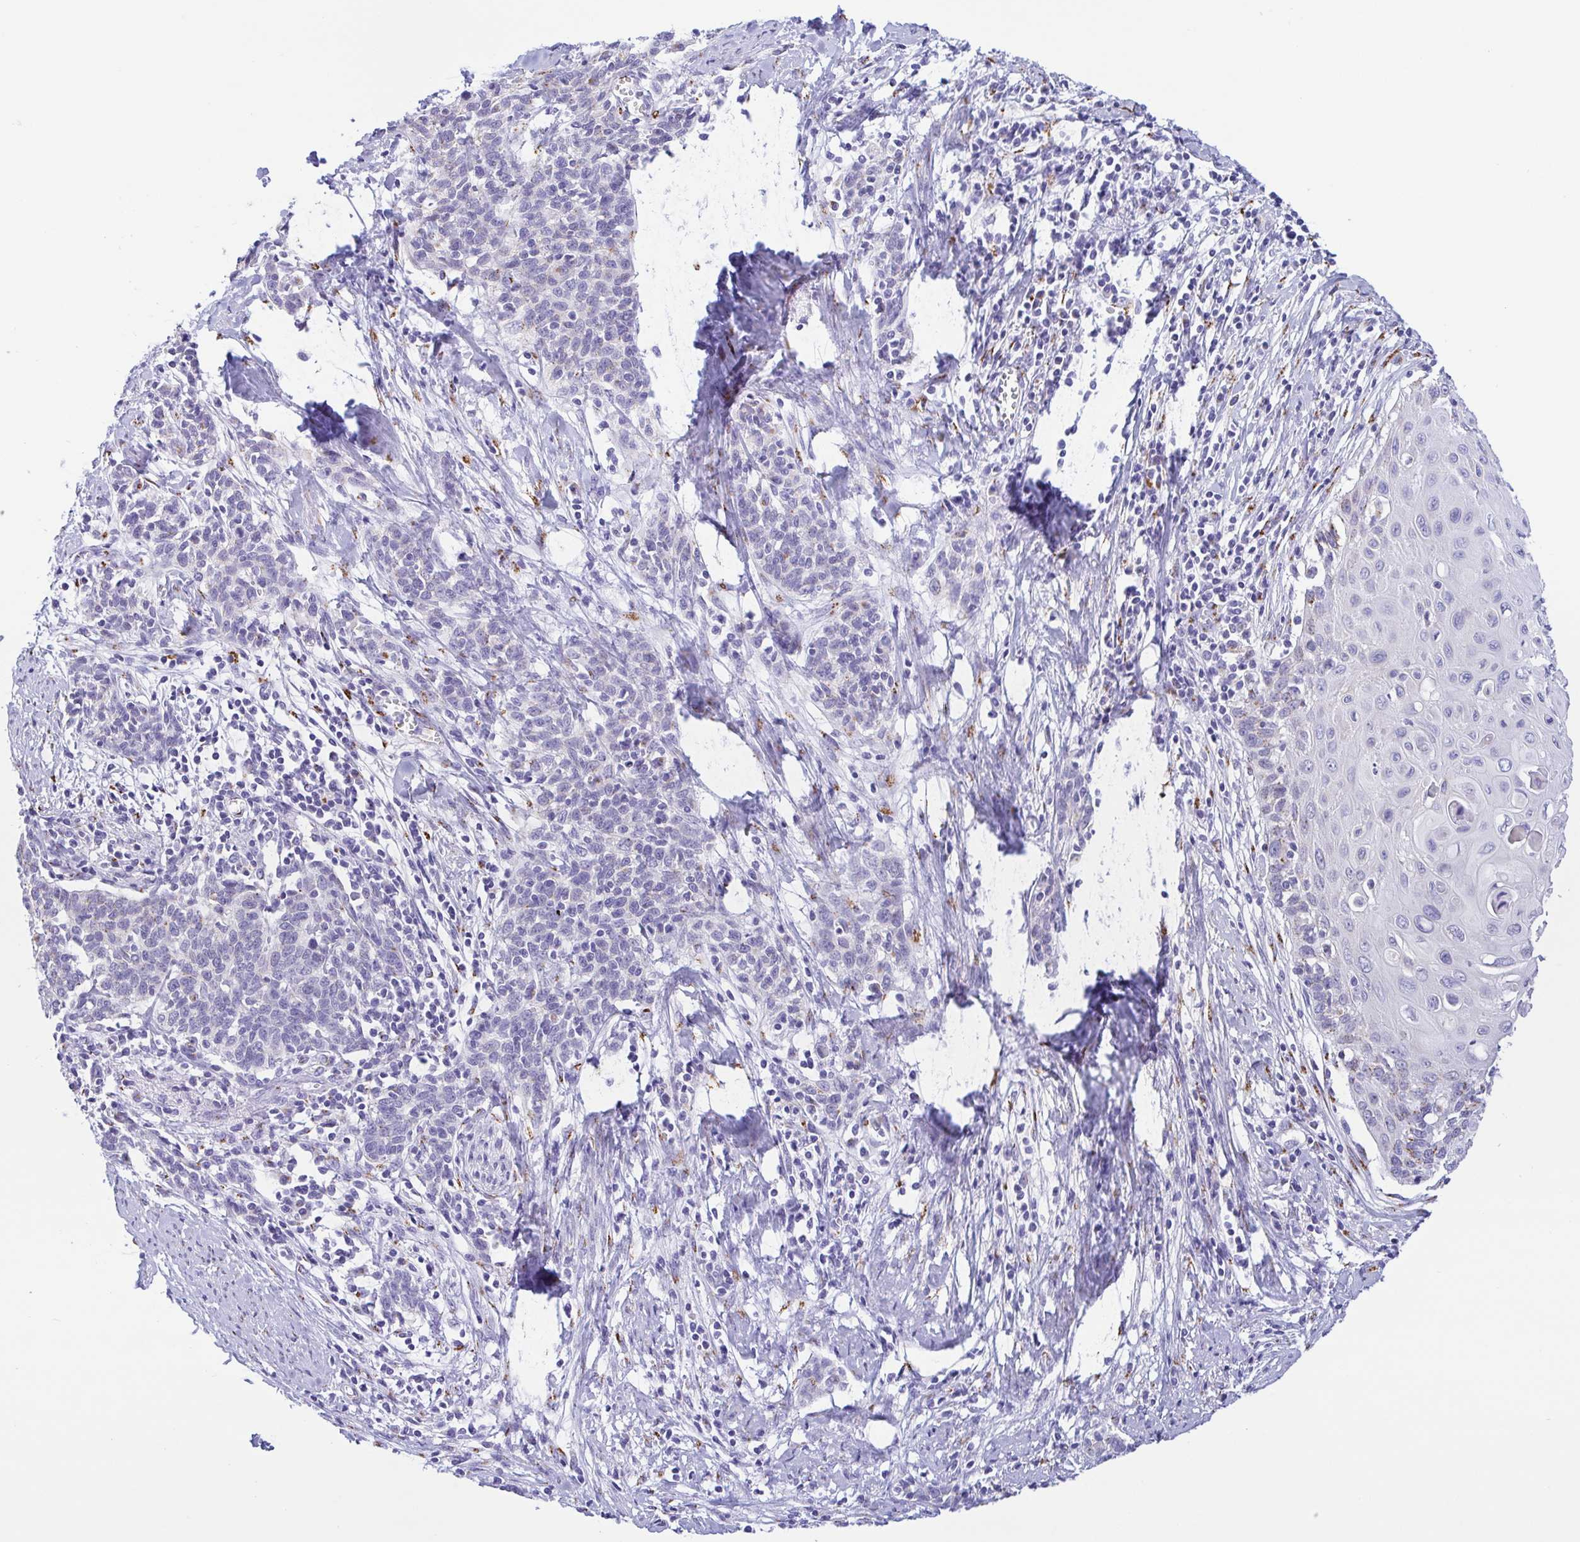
{"staining": {"intensity": "negative", "quantity": "none", "location": "none"}, "tissue": "cervical cancer", "cell_type": "Tumor cells", "image_type": "cancer", "snomed": [{"axis": "morphology", "description": "Squamous cell carcinoma, NOS"}, {"axis": "topography", "description": "Cervix"}], "caption": "Tumor cells show no significant staining in cervical squamous cell carcinoma.", "gene": "SULT1B1", "patient": {"sex": "female", "age": 39}}